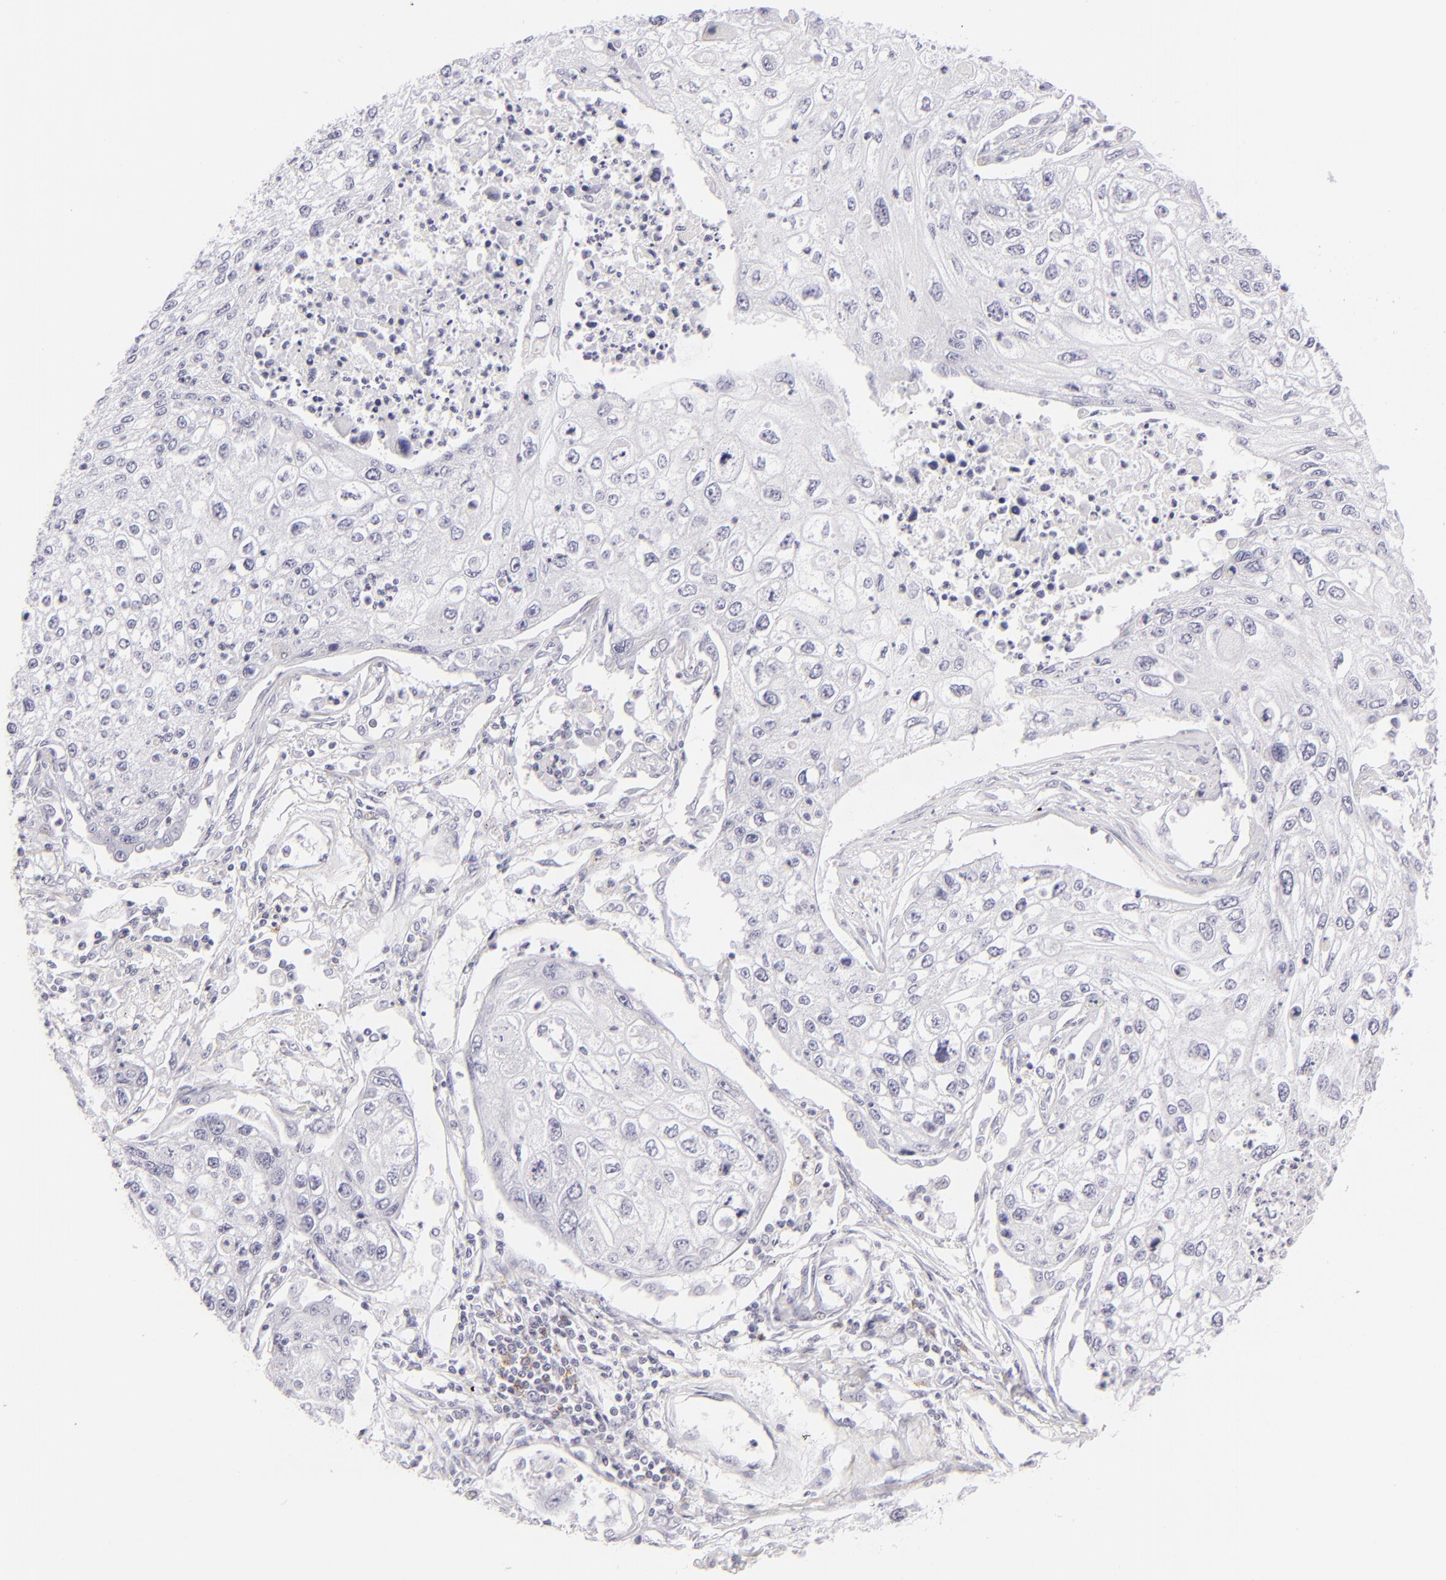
{"staining": {"intensity": "negative", "quantity": "none", "location": "none"}, "tissue": "lung cancer", "cell_type": "Tumor cells", "image_type": "cancer", "snomed": [{"axis": "morphology", "description": "Squamous cell carcinoma, NOS"}, {"axis": "topography", "description": "Lung"}], "caption": "Immunohistochemistry of human lung squamous cell carcinoma displays no positivity in tumor cells.", "gene": "FCER2", "patient": {"sex": "male", "age": 75}}